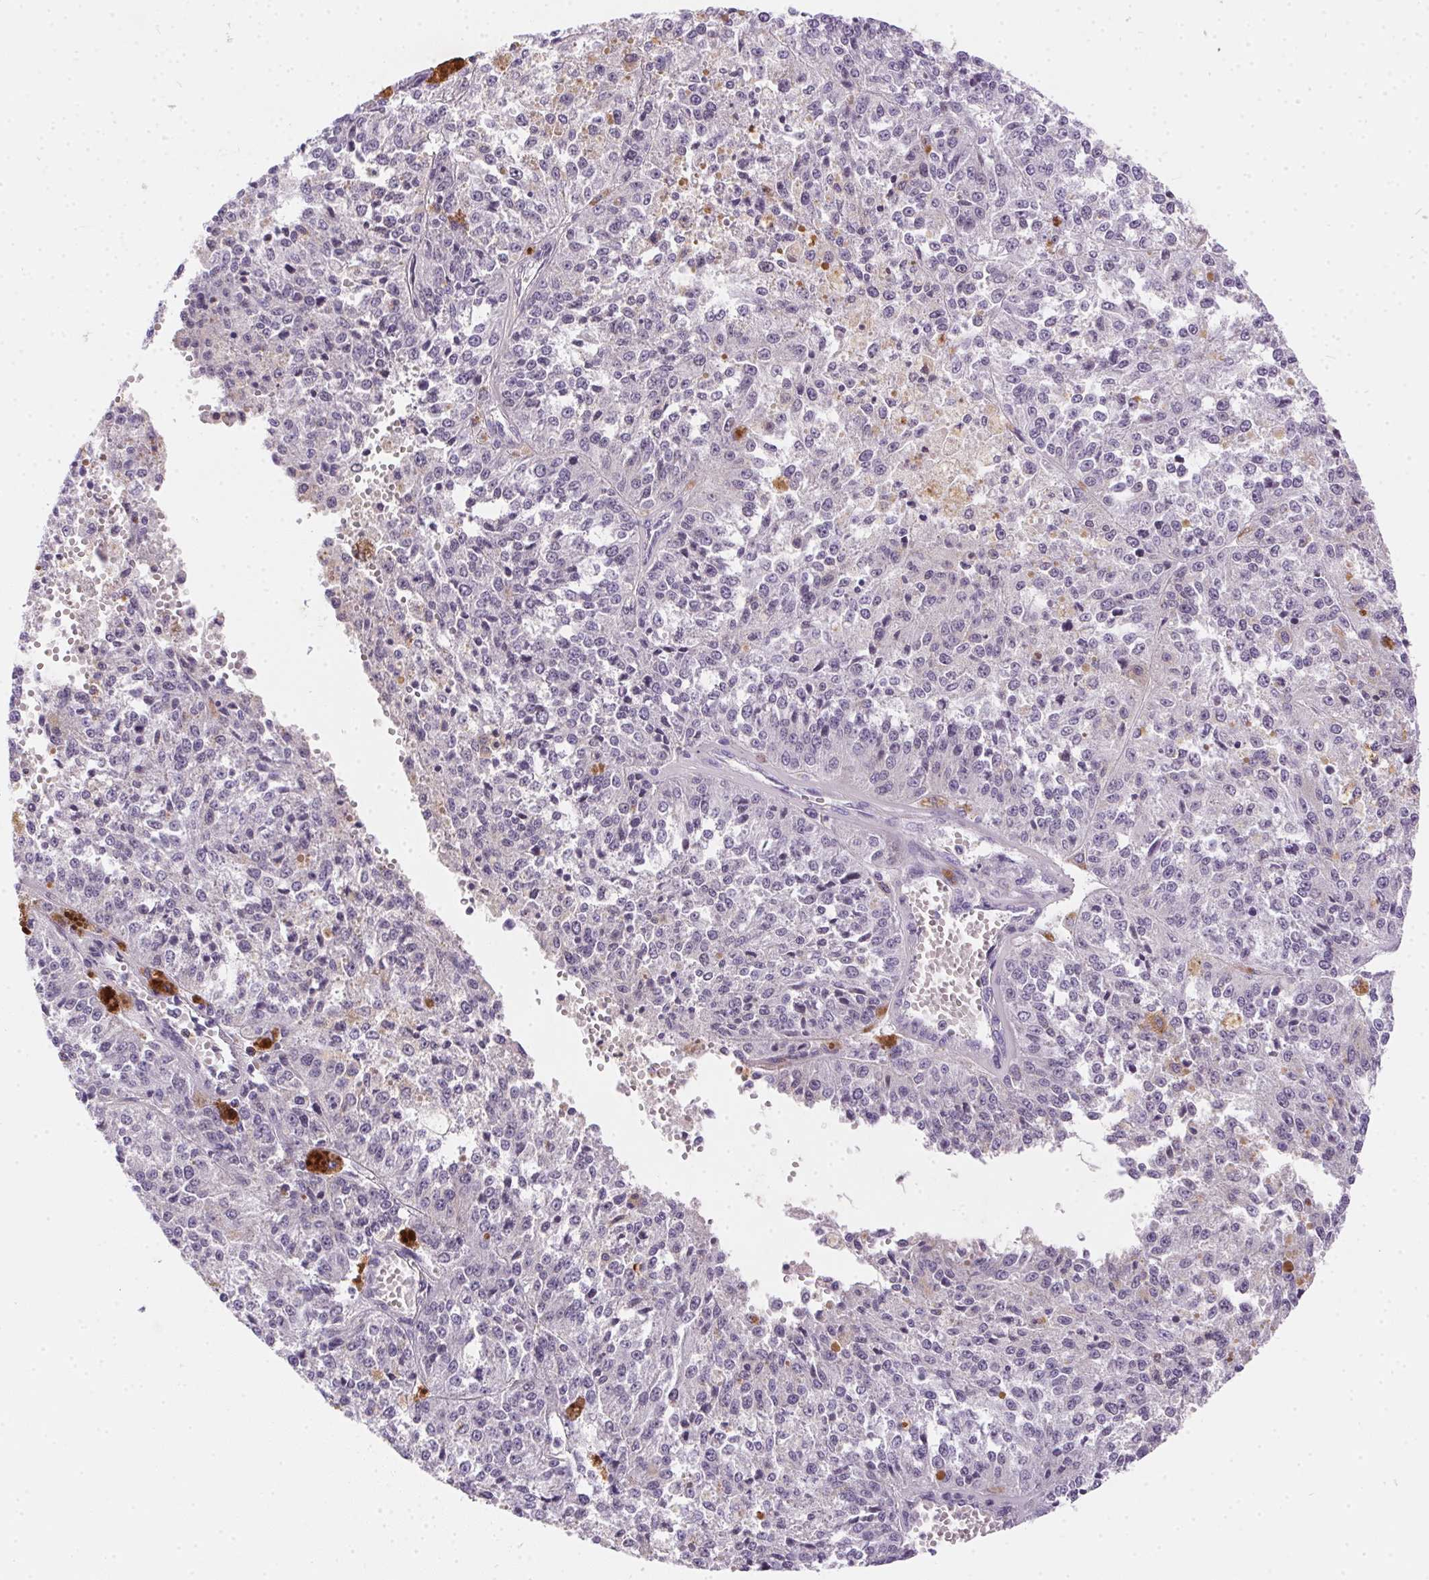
{"staining": {"intensity": "negative", "quantity": "none", "location": "none"}, "tissue": "melanoma", "cell_type": "Tumor cells", "image_type": "cancer", "snomed": [{"axis": "morphology", "description": "Malignant melanoma, Metastatic site"}, {"axis": "topography", "description": "Lymph node"}], "caption": "Tumor cells show no significant expression in malignant melanoma (metastatic site).", "gene": "SSTR4", "patient": {"sex": "female", "age": 64}}